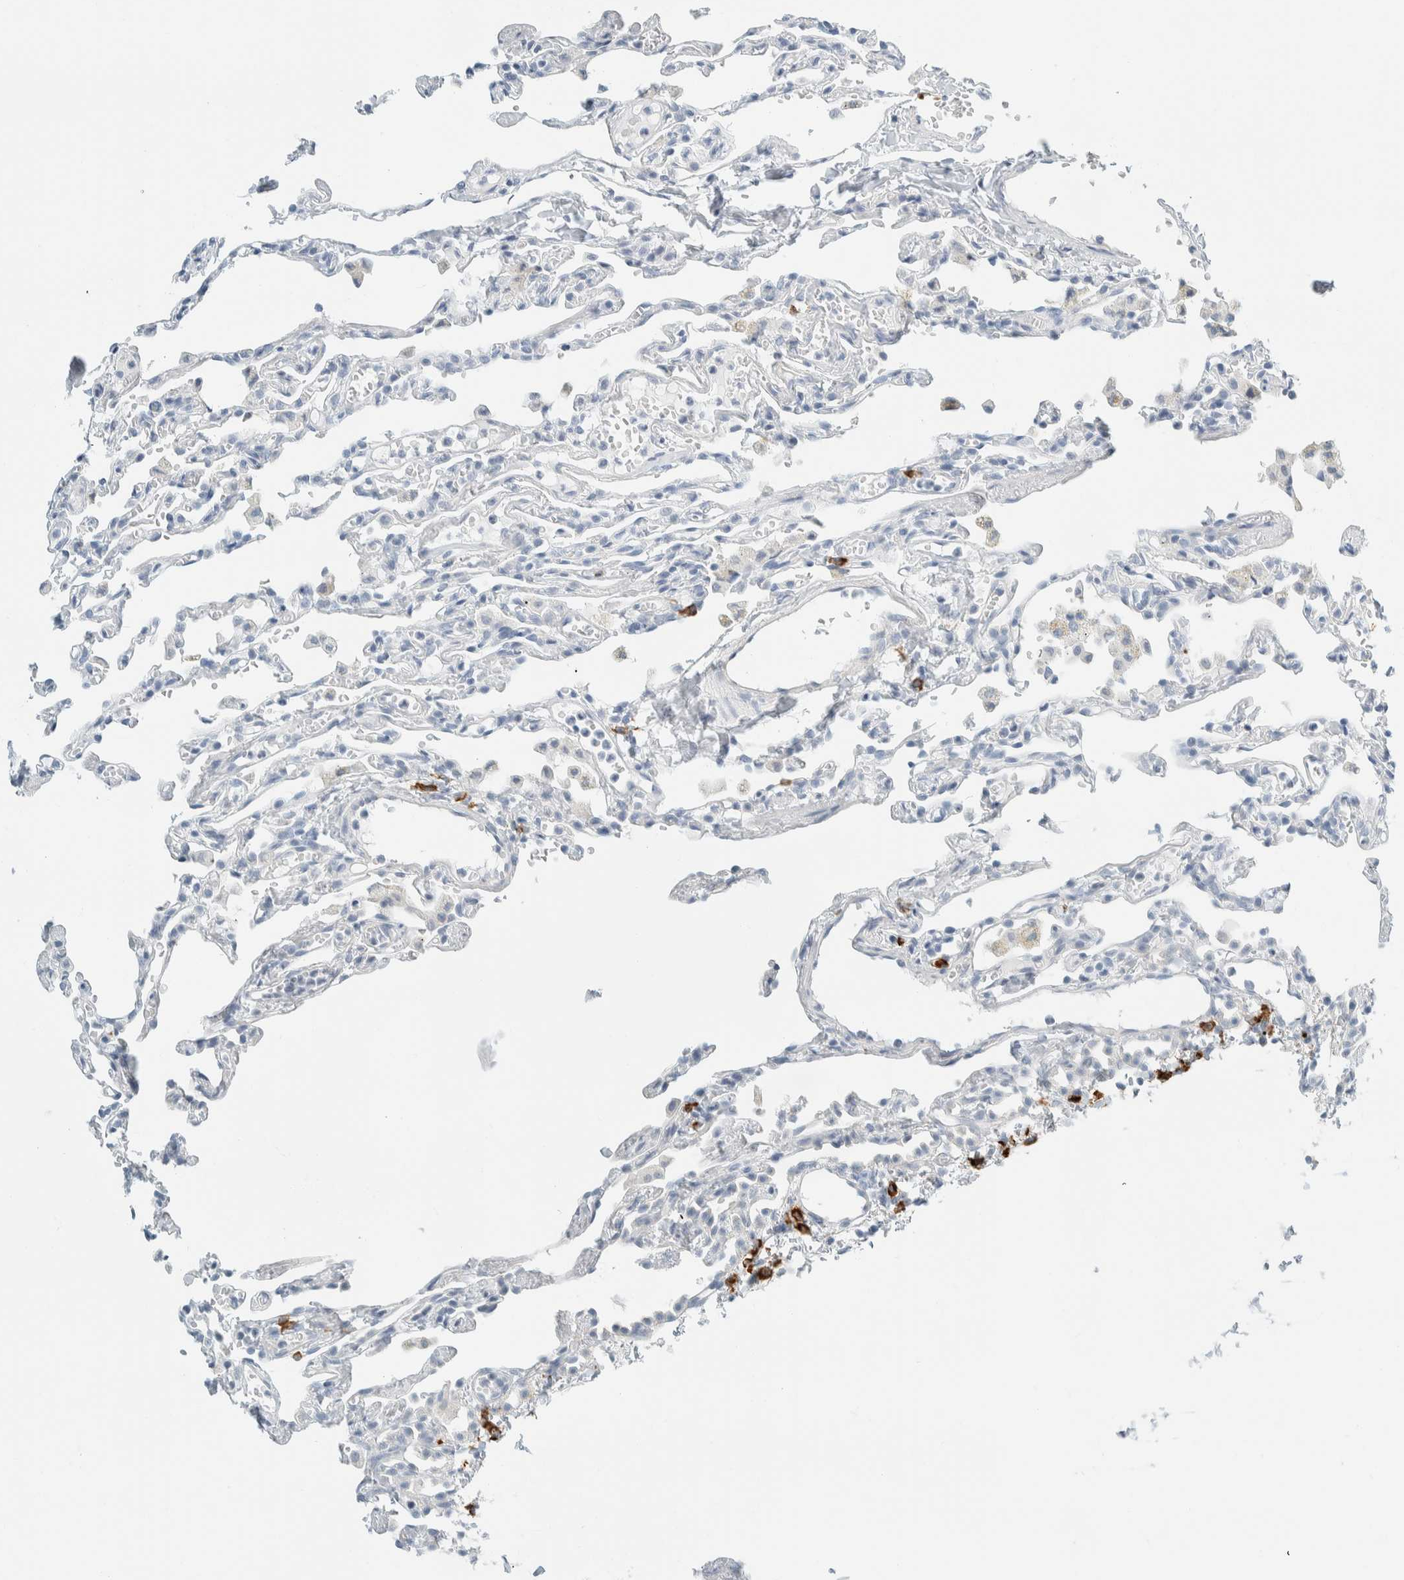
{"staining": {"intensity": "negative", "quantity": "none", "location": "none"}, "tissue": "lung", "cell_type": "Alveolar cells", "image_type": "normal", "snomed": [{"axis": "morphology", "description": "Normal tissue, NOS"}, {"axis": "topography", "description": "Lung"}], "caption": "DAB immunohistochemical staining of benign lung reveals no significant expression in alveolar cells.", "gene": "ARHGAP27", "patient": {"sex": "male", "age": 21}}